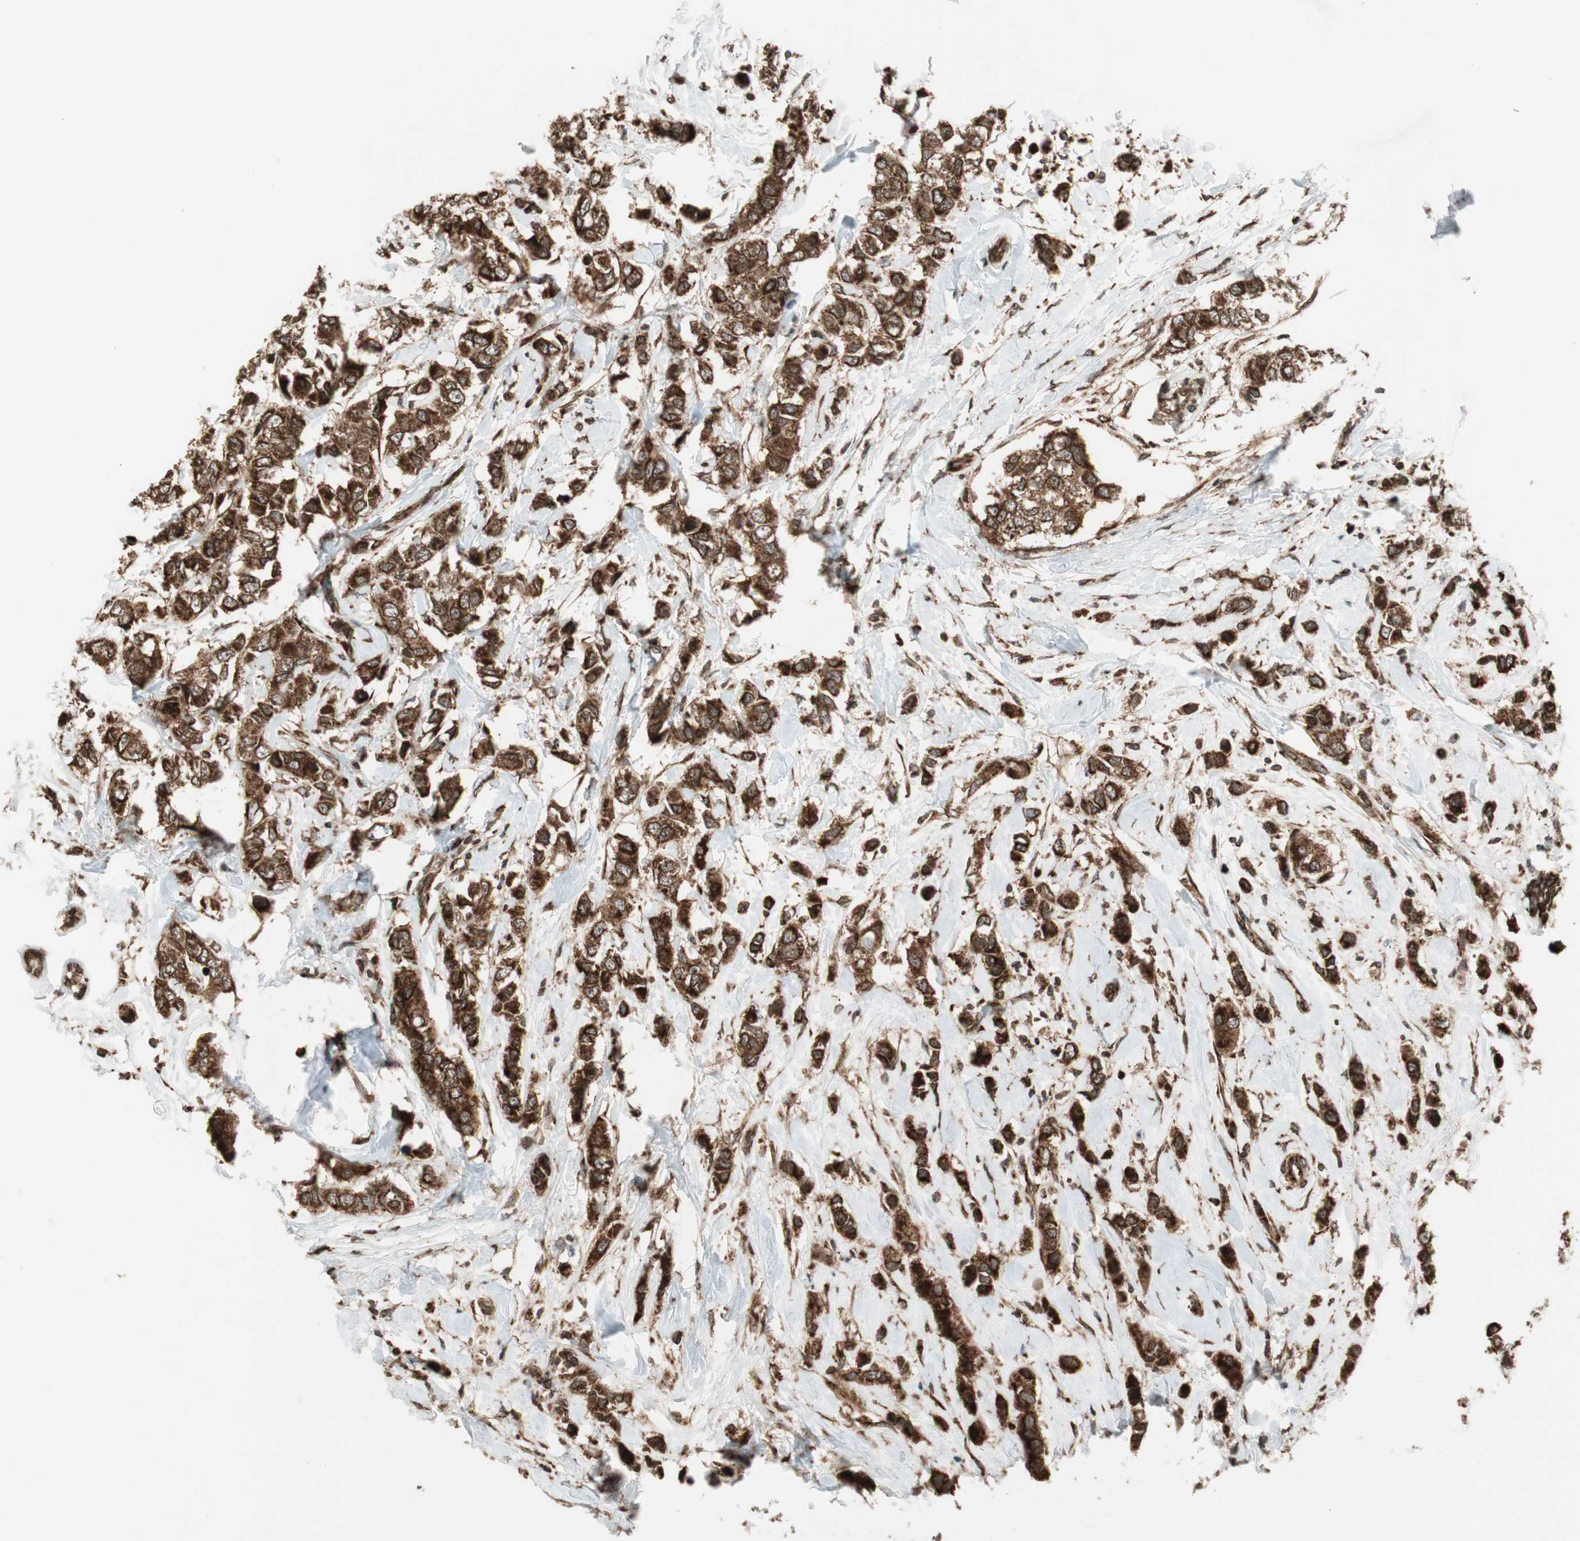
{"staining": {"intensity": "strong", "quantity": ">75%", "location": "cytoplasmic/membranous,nuclear"}, "tissue": "breast cancer", "cell_type": "Tumor cells", "image_type": "cancer", "snomed": [{"axis": "morphology", "description": "Duct carcinoma"}, {"axis": "topography", "description": "Breast"}], "caption": "This micrograph reveals immunohistochemistry staining of human breast infiltrating ductal carcinoma, with high strong cytoplasmic/membranous and nuclear expression in approximately >75% of tumor cells.", "gene": "NUP62", "patient": {"sex": "female", "age": 50}}